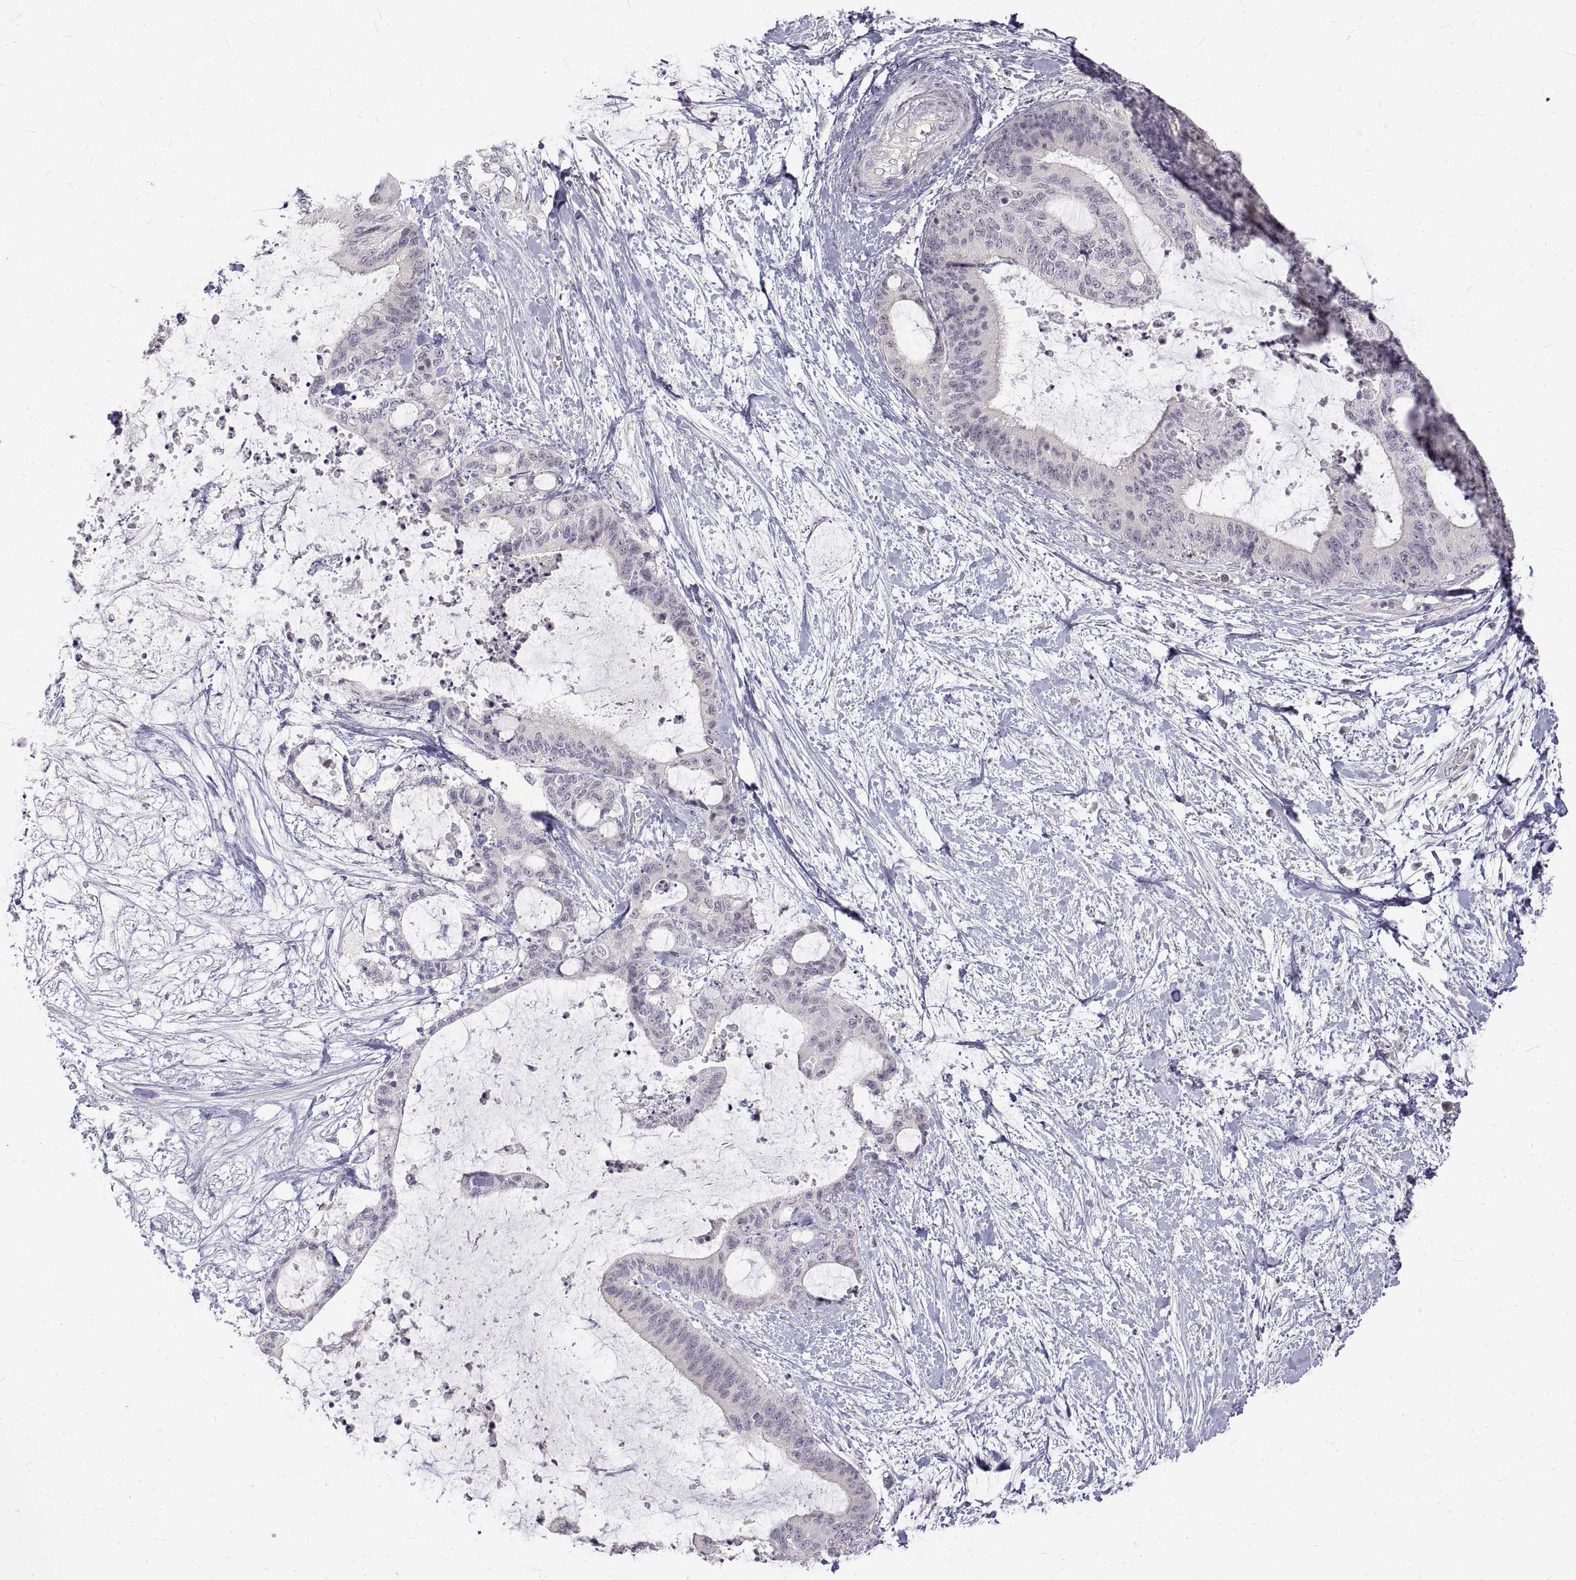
{"staining": {"intensity": "negative", "quantity": "none", "location": "none"}, "tissue": "liver cancer", "cell_type": "Tumor cells", "image_type": "cancer", "snomed": [{"axis": "morphology", "description": "Cholangiocarcinoma"}, {"axis": "topography", "description": "Liver"}], "caption": "Protein analysis of liver cancer shows no significant expression in tumor cells. (Brightfield microscopy of DAB immunohistochemistry (IHC) at high magnification).", "gene": "ANO2", "patient": {"sex": "female", "age": 73}}